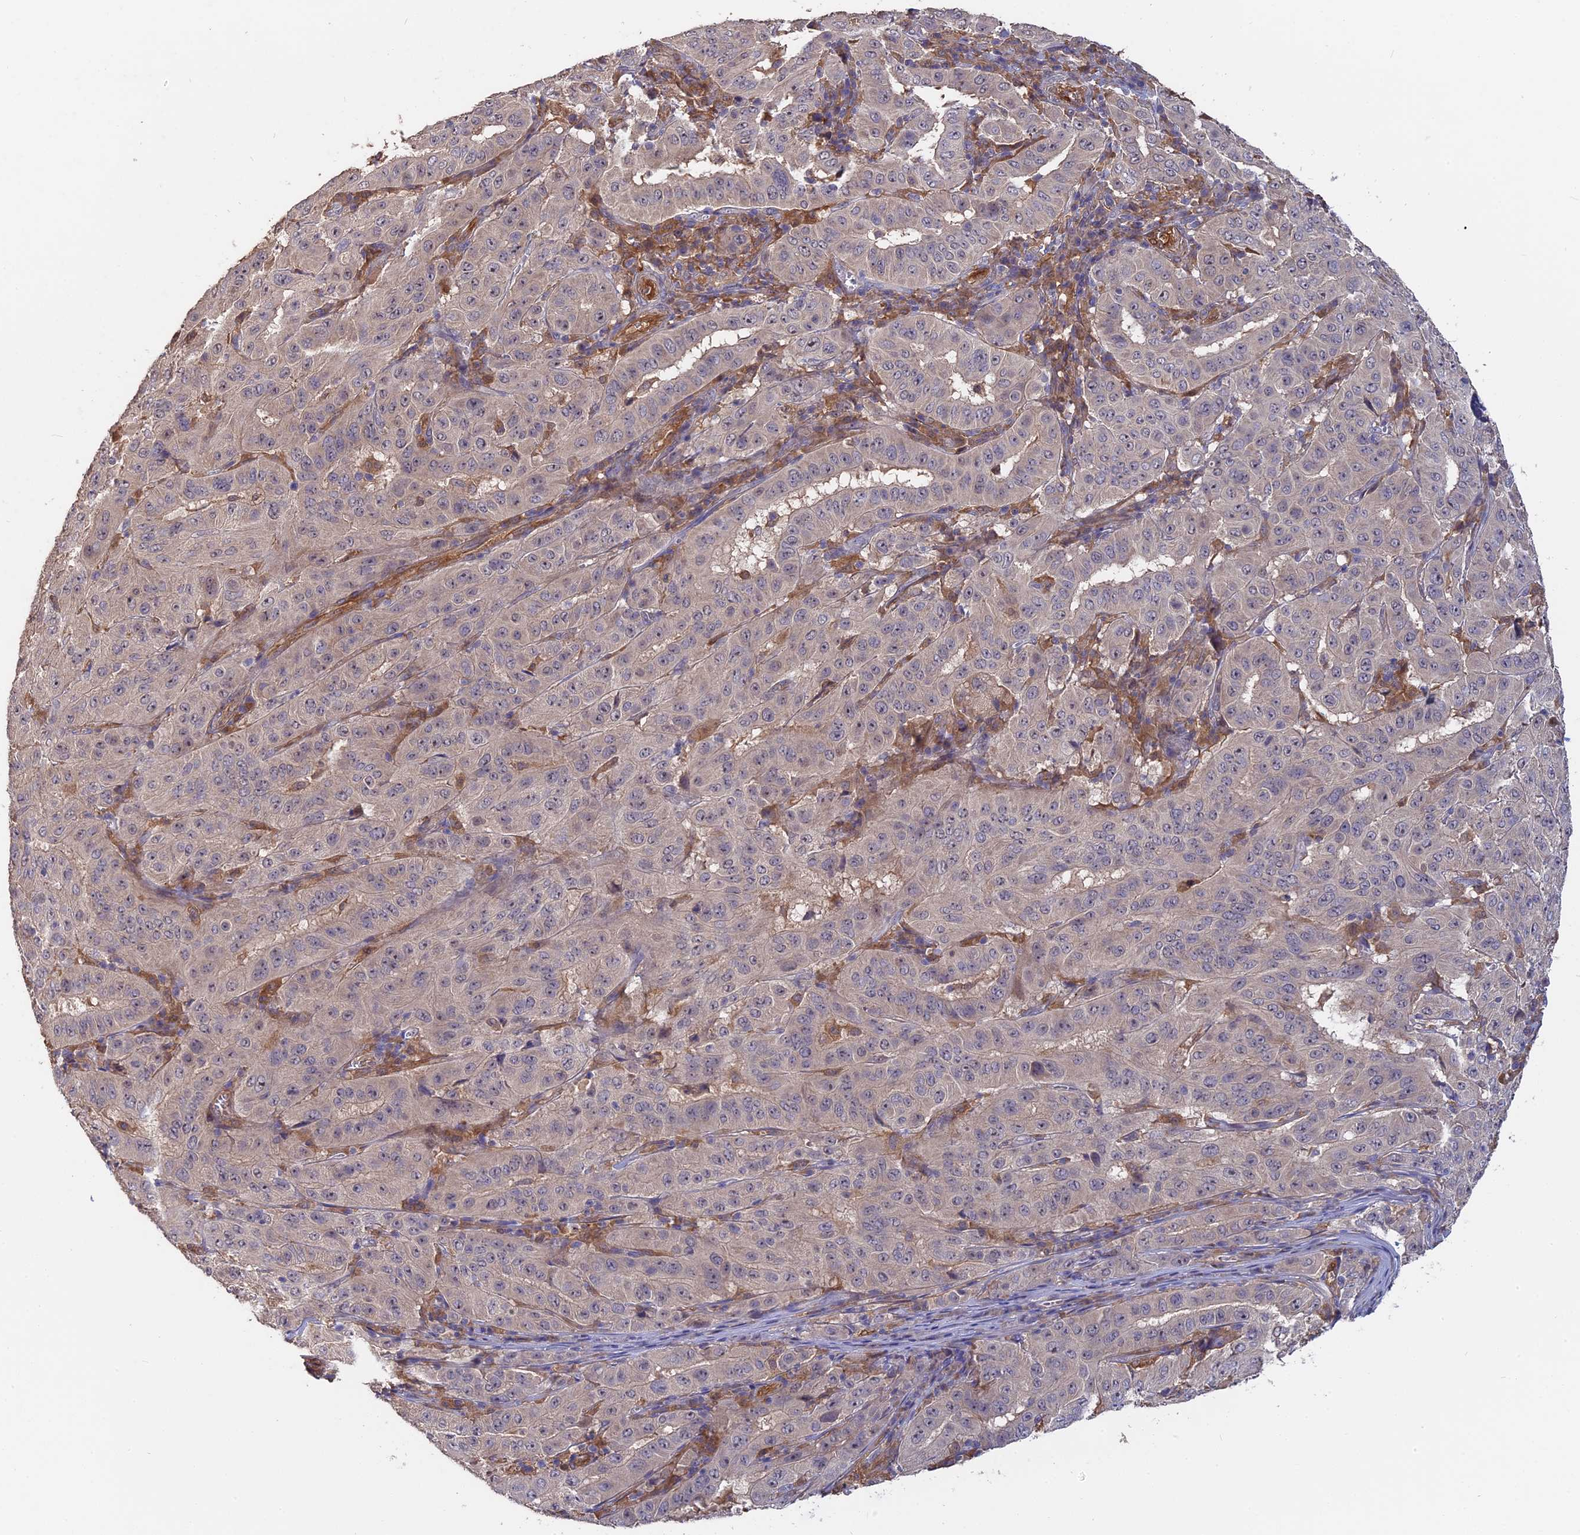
{"staining": {"intensity": "negative", "quantity": "none", "location": "none"}, "tissue": "pancreatic cancer", "cell_type": "Tumor cells", "image_type": "cancer", "snomed": [{"axis": "morphology", "description": "Adenocarcinoma, NOS"}, {"axis": "topography", "description": "Pancreas"}], "caption": "DAB immunohistochemical staining of pancreatic cancer (adenocarcinoma) shows no significant expression in tumor cells.", "gene": "SAC3D1", "patient": {"sex": "male", "age": 63}}